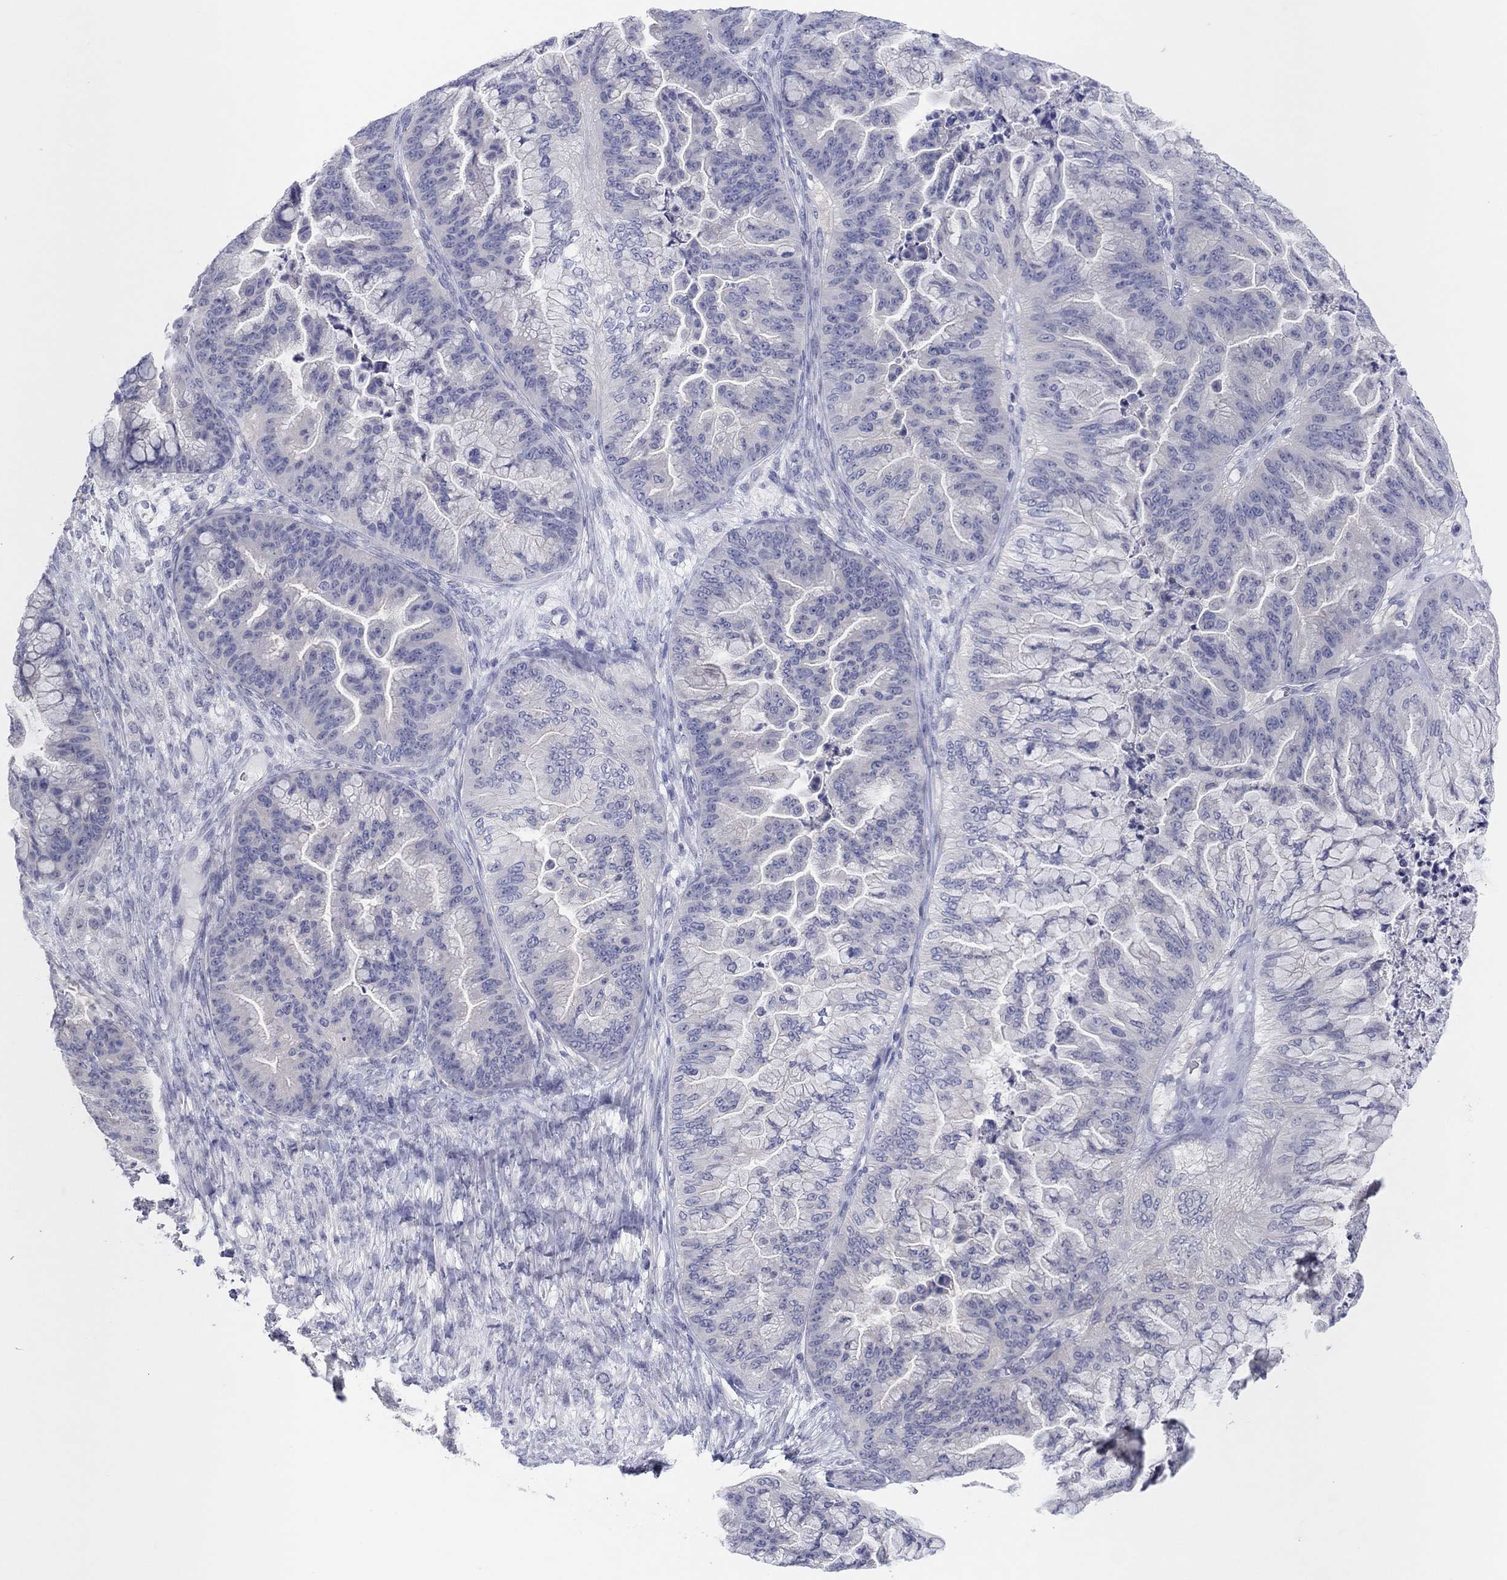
{"staining": {"intensity": "negative", "quantity": "none", "location": "none"}, "tissue": "ovarian cancer", "cell_type": "Tumor cells", "image_type": "cancer", "snomed": [{"axis": "morphology", "description": "Cystadenocarcinoma, mucinous, NOS"}, {"axis": "topography", "description": "Ovary"}], "caption": "The micrograph reveals no significant expression in tumor cells of ovarian mucinous cystadenocarcinoma.", "gene": "CPNE6", "patient": {"sex": "female", "age": 67}}